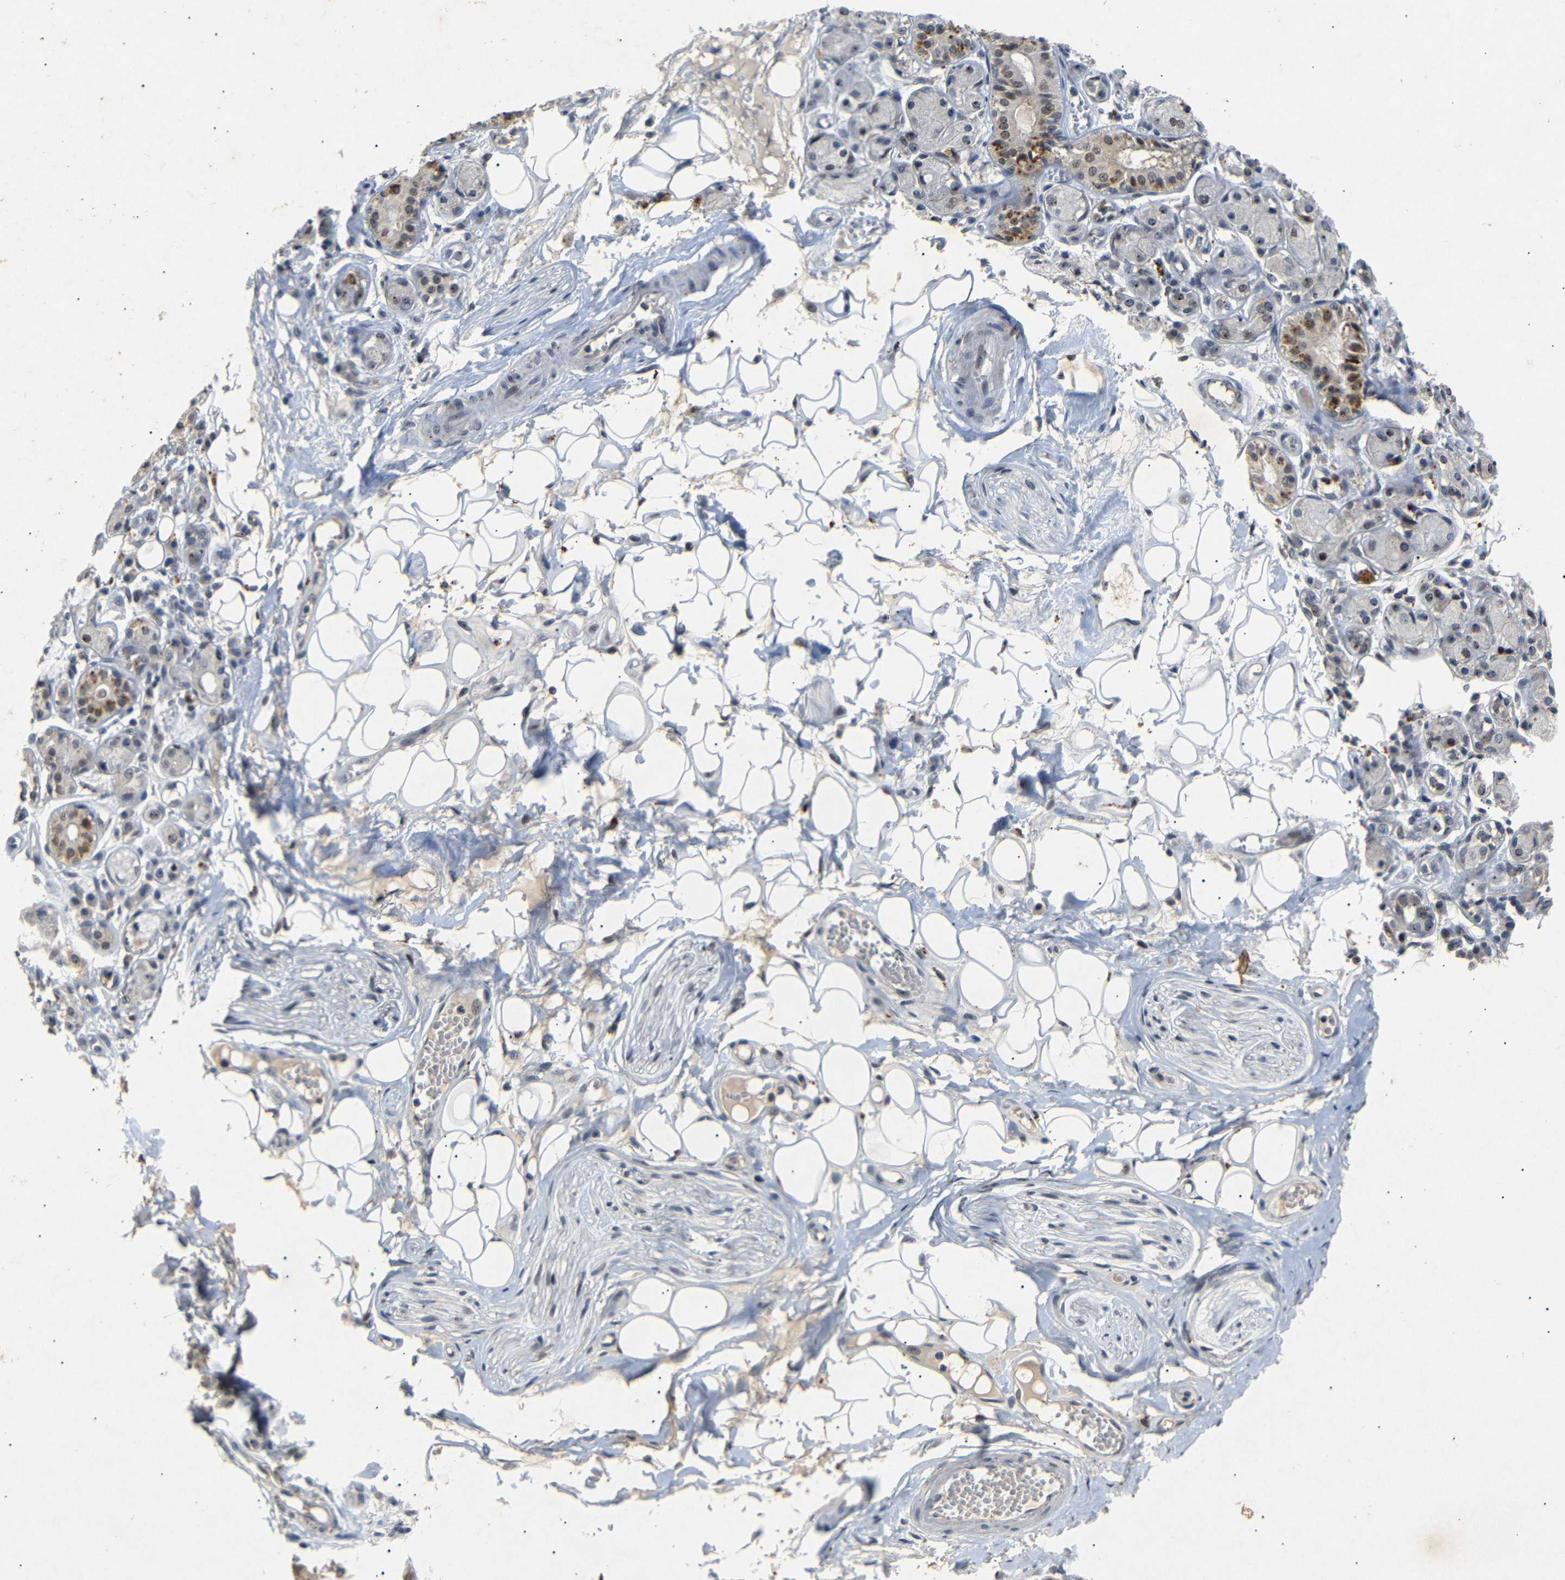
{"staining": {"intensity": "weak", "quantity": ">75%", "location": "cytoplasmic/membranous"}, "tissue": "adipose tissue", "cell_type": "Adipocytes", "image_type": "normal", "snomed": [{"axis": "morphology", "description": "Normal tissue, NOS"}, {"axis": "morphology", "description": "Inflammation, NOS"}, {"axis": "topography", "description": "Salivary gland"}, {"axis": "topography", "description": "Peripheral nerve tissue"}], "caption": "Immunohistochemistry image of unremarkable adipose tissue stained for a protein (brown), which shows low levels of weak cytoplasmic/membranous expression in approximately >75% of adipocytes.", "gene": "PARN", "patient": {"sex": "female", "age": 75}}